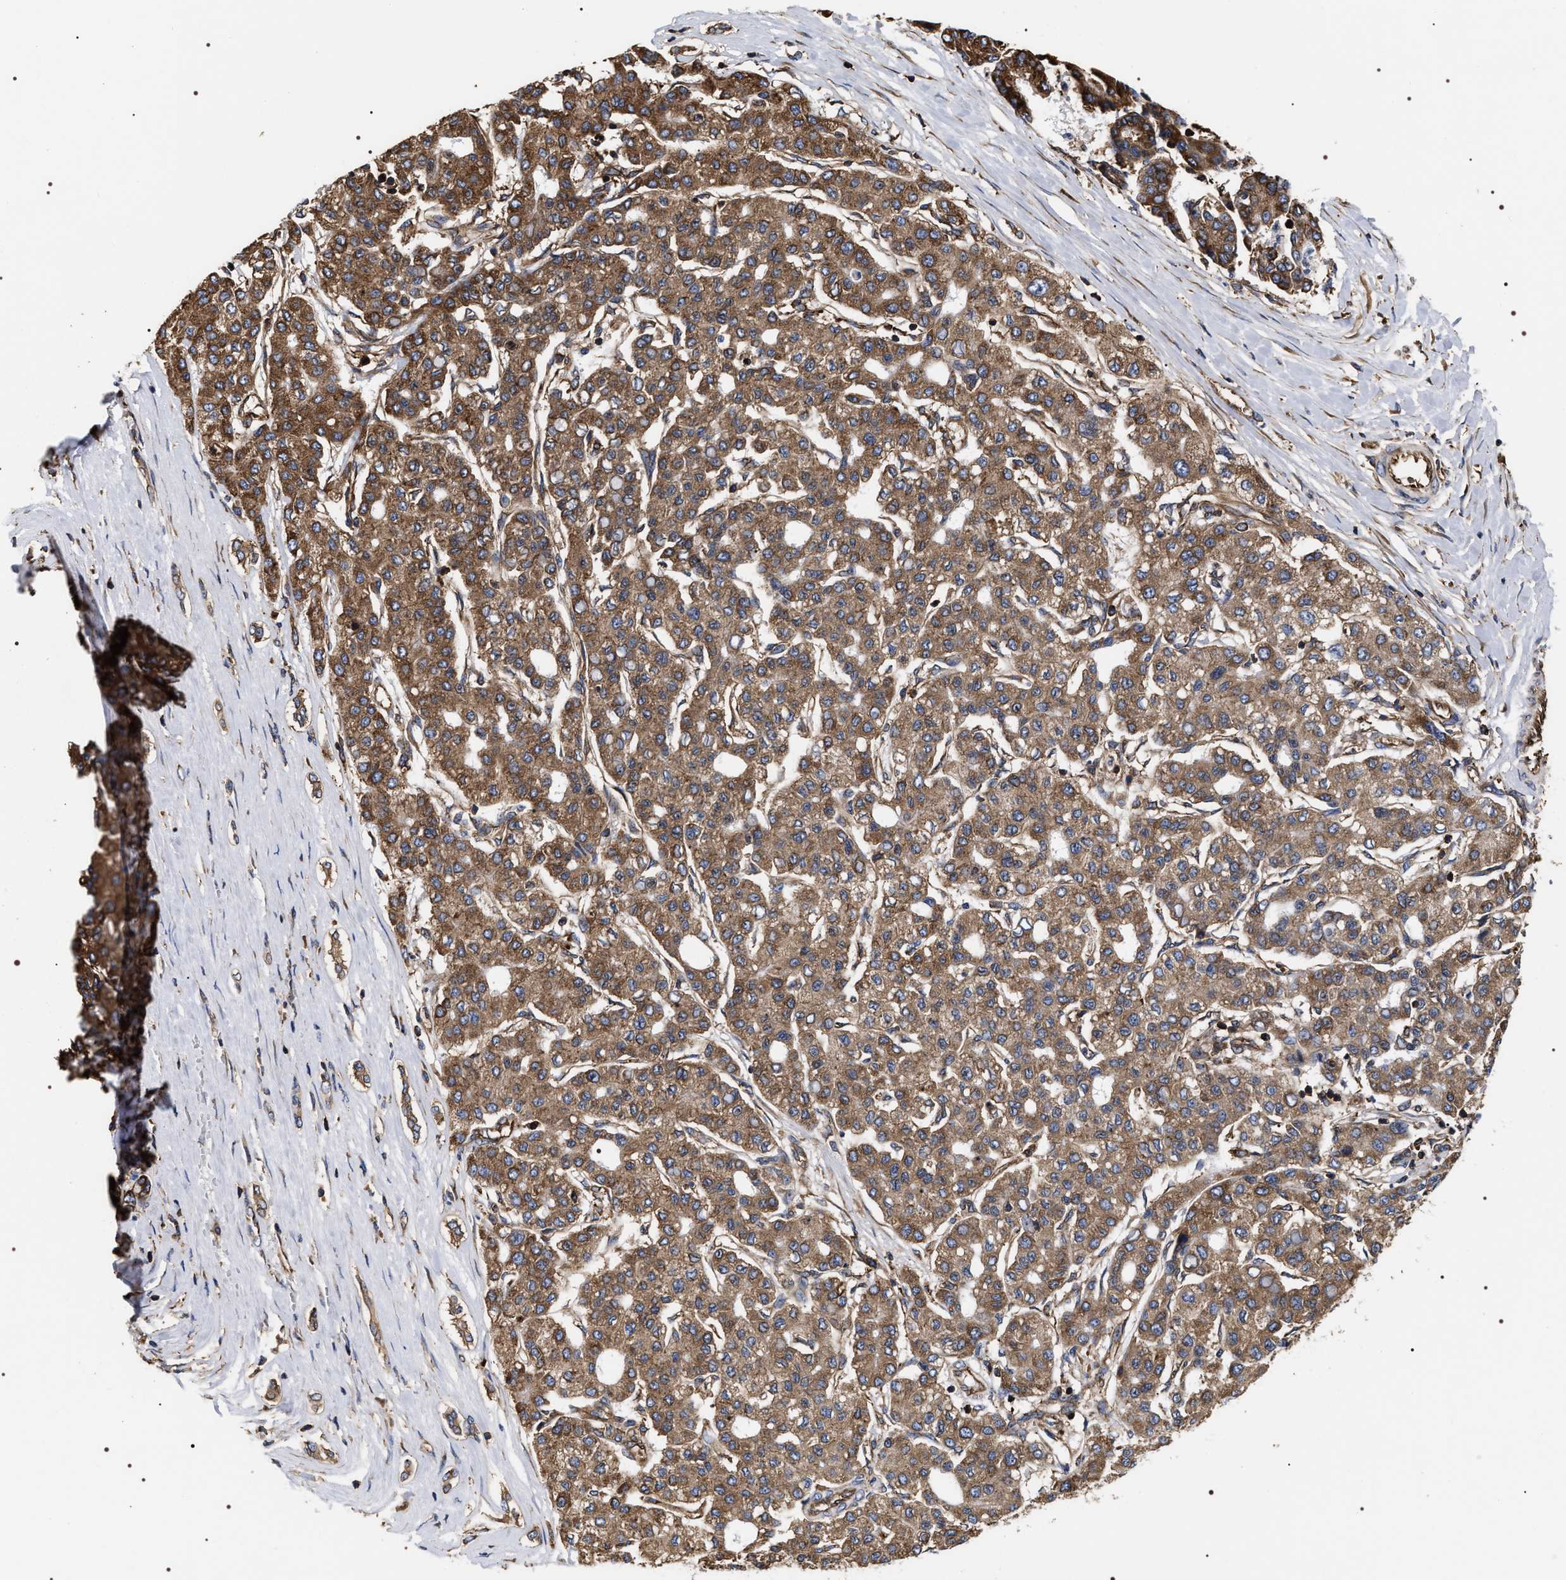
{"staining": {"intensity": "moderate", "quantity": ">75%", "location": "cytoplasmic/membranous"}, "tissue": "liver cancer", "cell_type": "Tumor cells", "image_type": "cancer", "snomed": [{"axis": "morphology", "description": "Carcinoma, Hepatocellular, NOS"}, {"axis": "topography", "description": "Liver"}], "caption": "A photomicrograph of liver cancer (hepatocellular carcinoma) stained for a protein demonstrates moderate cytoplasmic/membranous brown staining in tumor cells.", "gene": "SERBP1", "patient": {"sex": "male", "age": 65}}